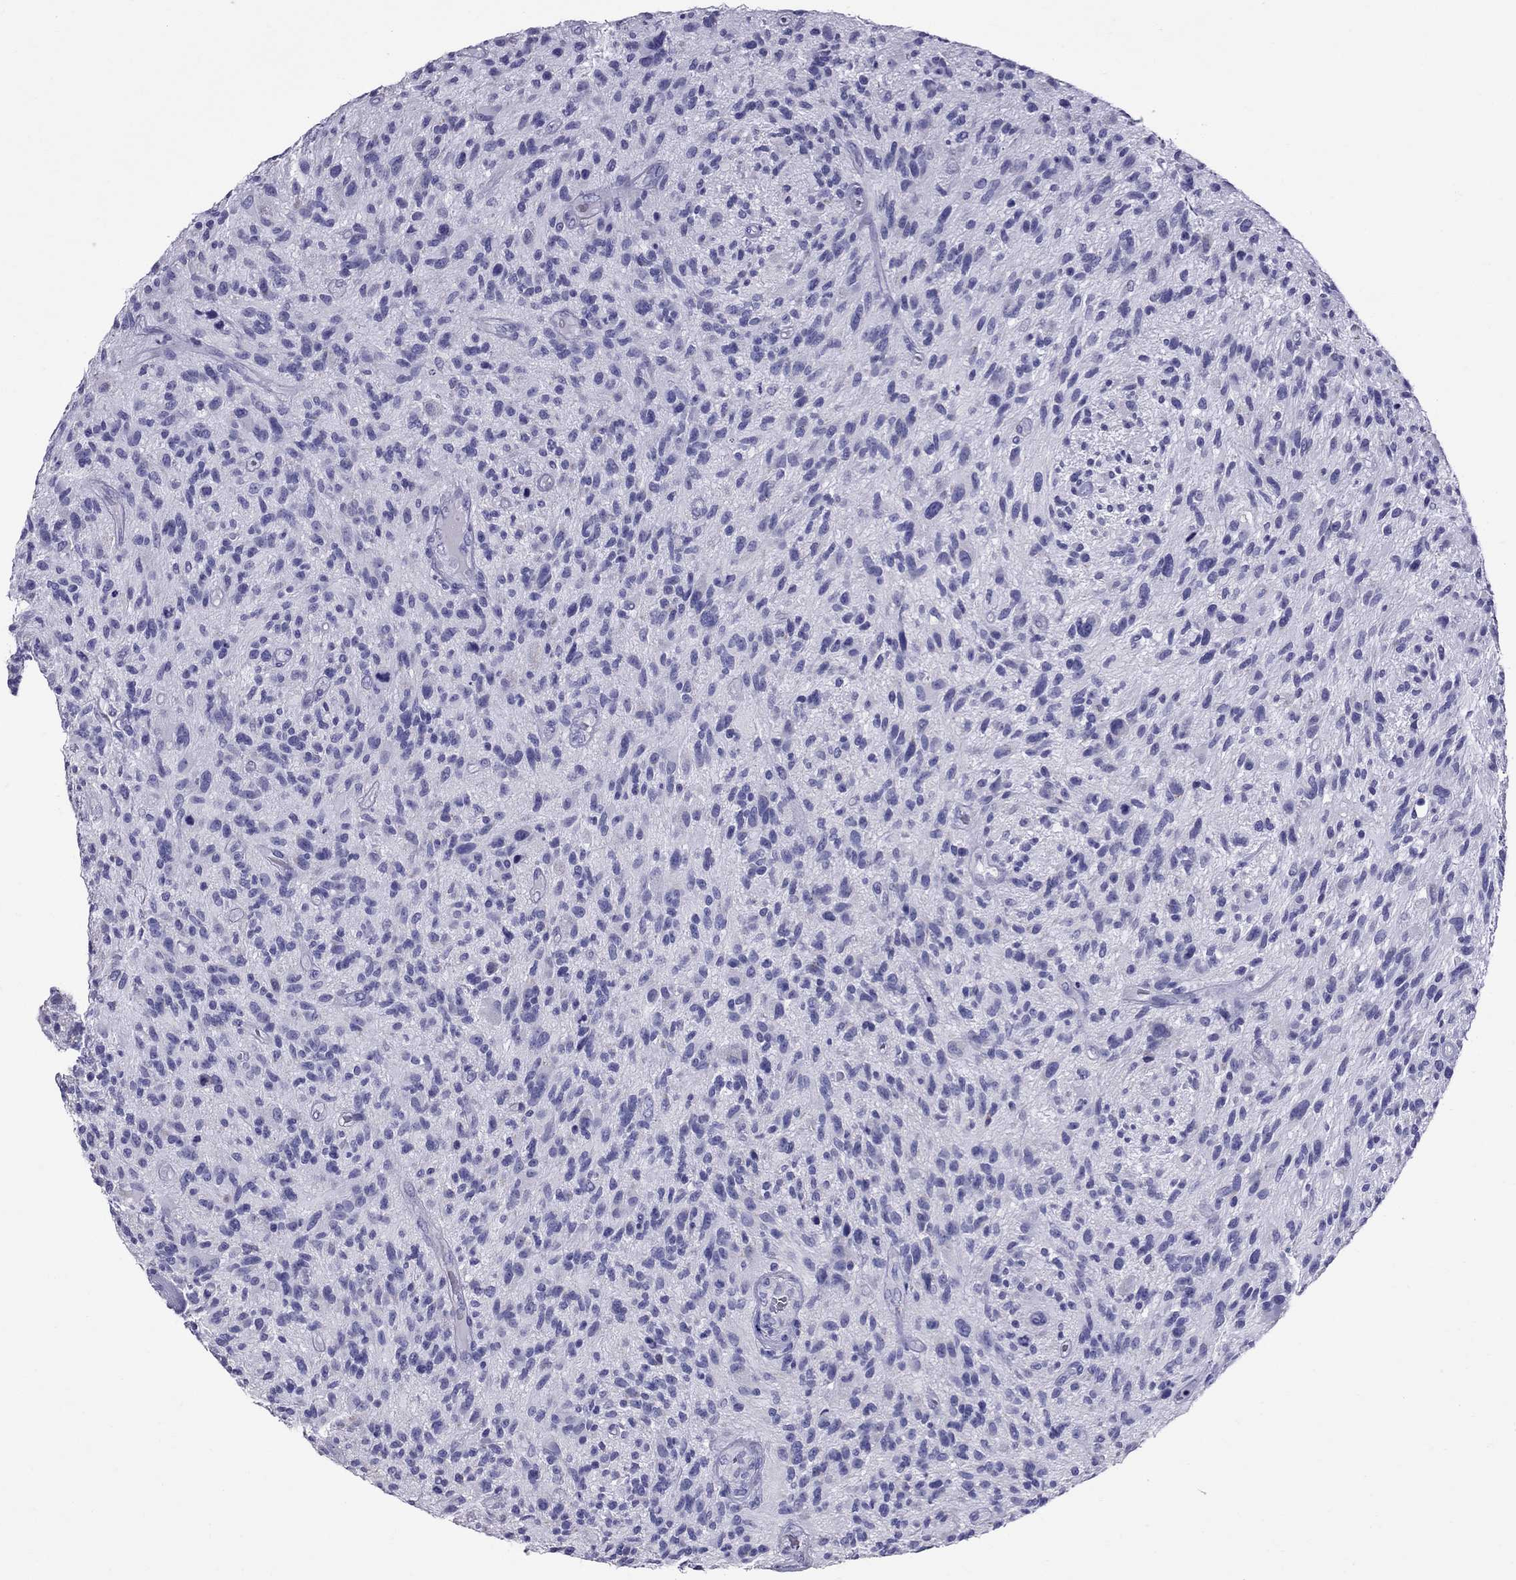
{"staining": {"intensity": "negative", "quantity": "none", "location": "none"}, "tissue": "glioma", "cell_type": "Tumor cells", "image_type": "cancer", "snomed": [{"axis": "morphology", "description": "Glioma, malignant, High grade"}, {"axis": "topography", "description": "Brain"}], "caption": "Protein analysis of malignant high-grade glioma displays no significant positivity in tumor cells.", "gene": "TTLL13", "patient": {"sex": "male", "age": 47}}